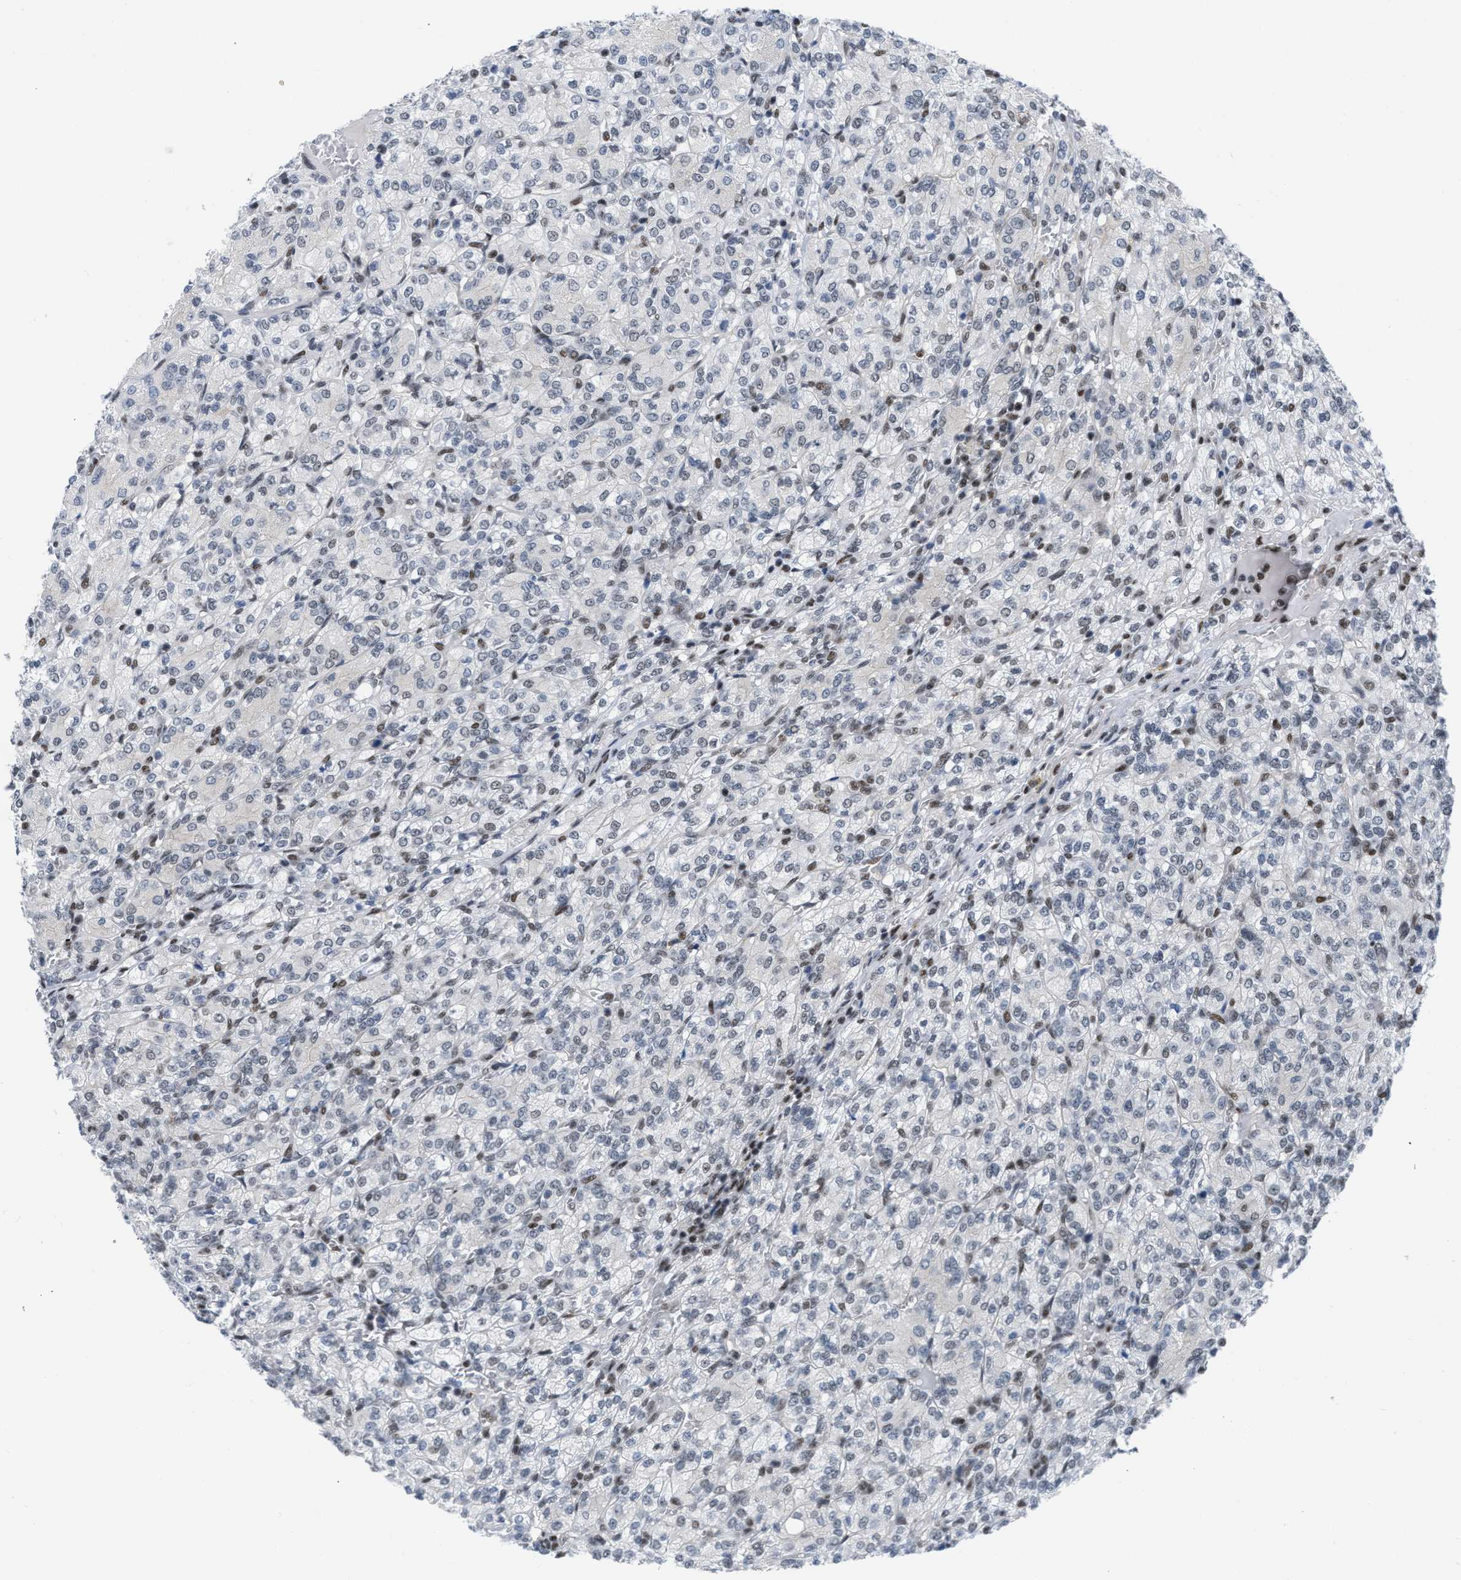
{"staining": {"intensity": "weak", "quantity": "<25%", "location": "nuclear"}, "tissue": "renal cancer", "cell_type": "Tumor cells", "image_type": "cancer", "snomed": [{"axis": "morphology", "description": "Adenocarcinoma, NOS"}, {"axis": "topography", "description": "Kidney"}], "caption": "Immunohistochemistry image of human renal adenocarcinoma stained for a protein (brown), which exhibits no positivity in tumor cells.", "gene": "MIER1", "patient": {"sex": "male", "age": 77}}